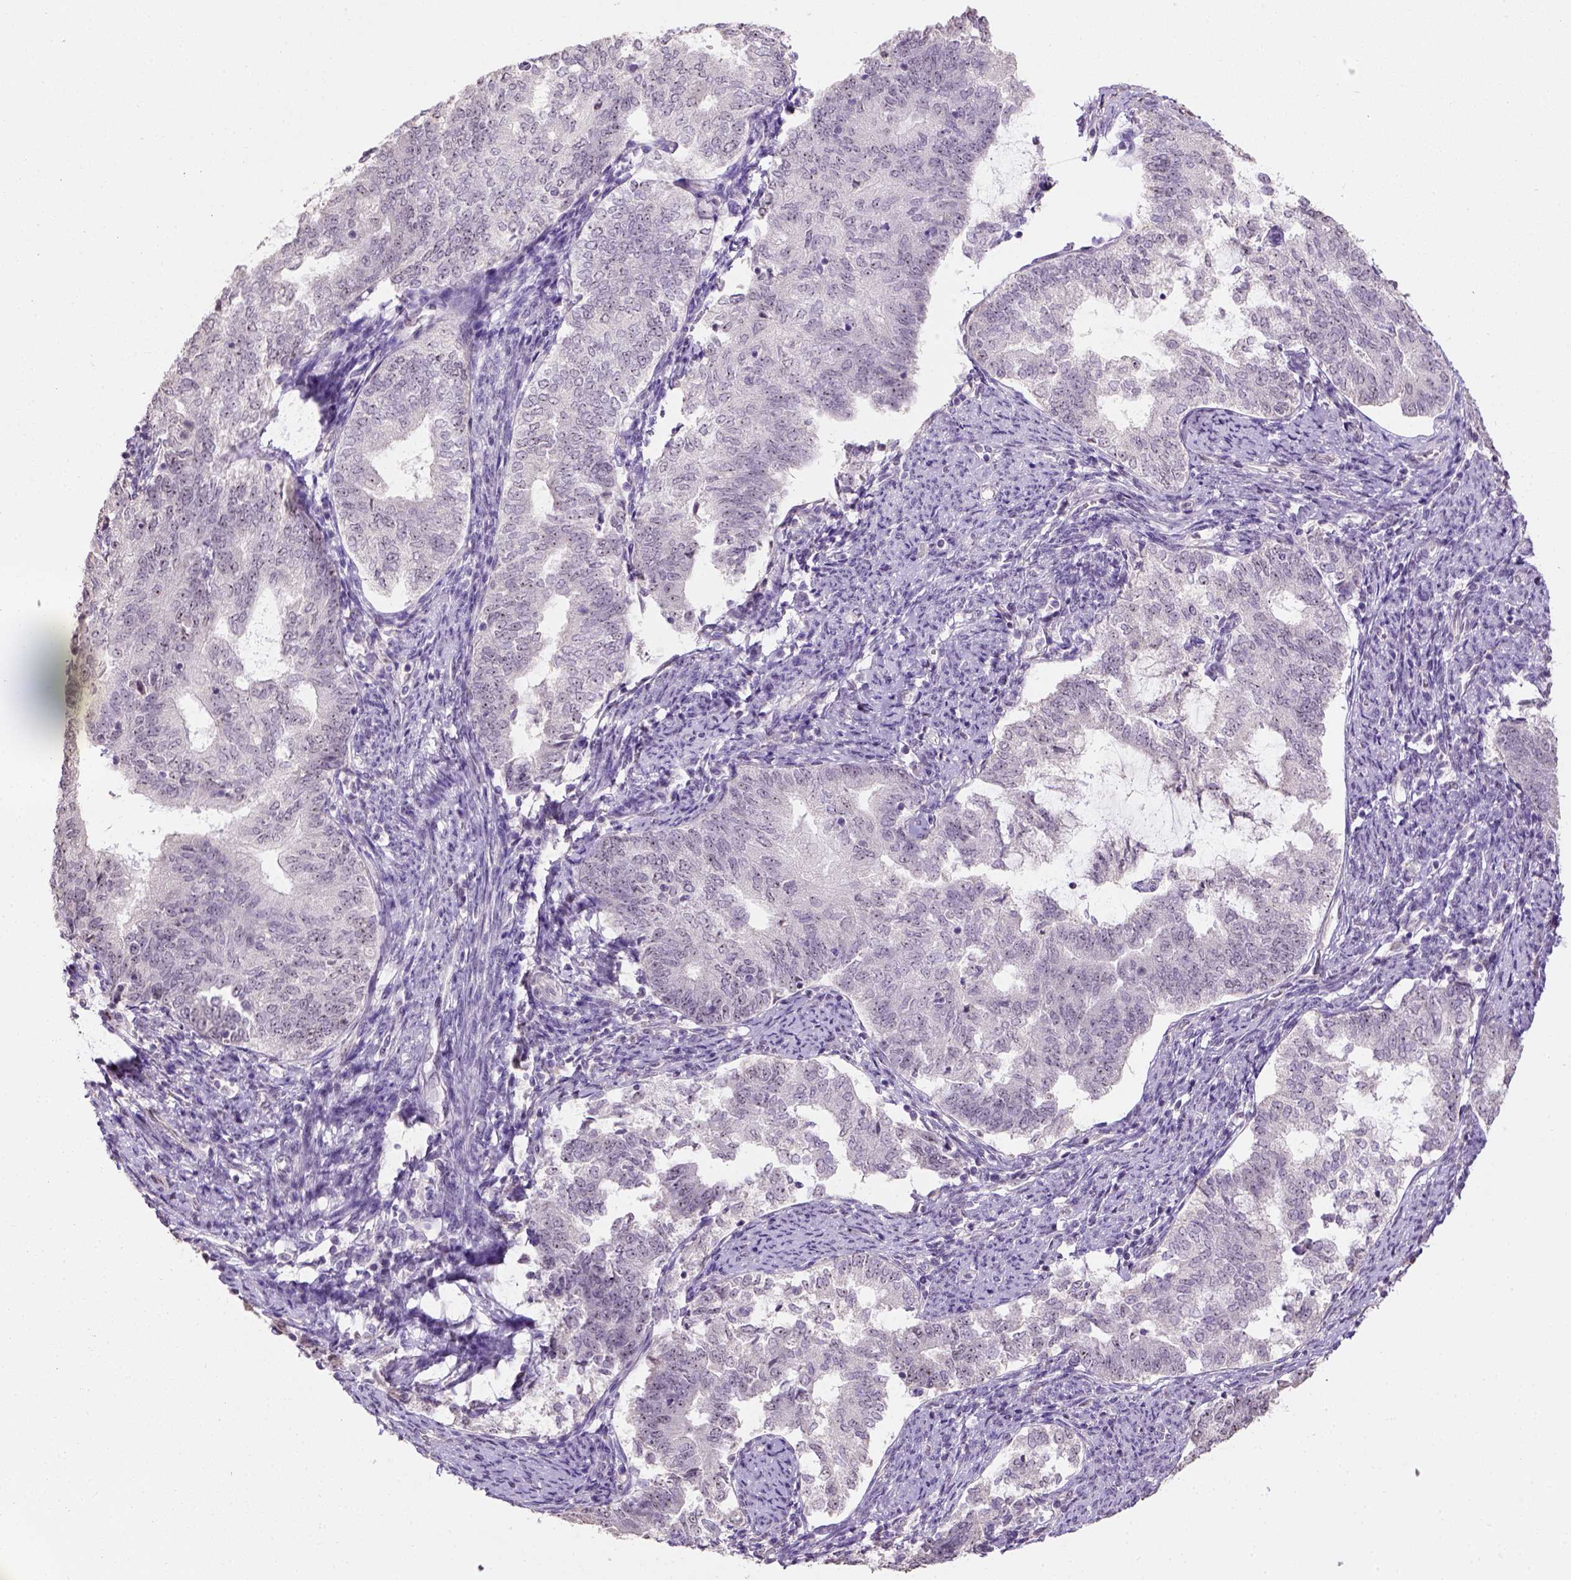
{"staining": {"intensity": "negative", "quantity": "none", "location": "none"}, "tissue": "endometrial cancer", "cell_type": "Tumor cells", "image_type": "cancer", "snomed": [{"axis": "morphology", "description": "Adenocarcinoma, NOS"}, {"axis": "topography", "description": "Endometrium"}], "caption": "High power microscopy image of an IHC image of endometrial adenocarcinoma, revealing no significant positivity in tumor cells.", "gene": "DDX50", "patient": {"sex": "female", "age": 65}}